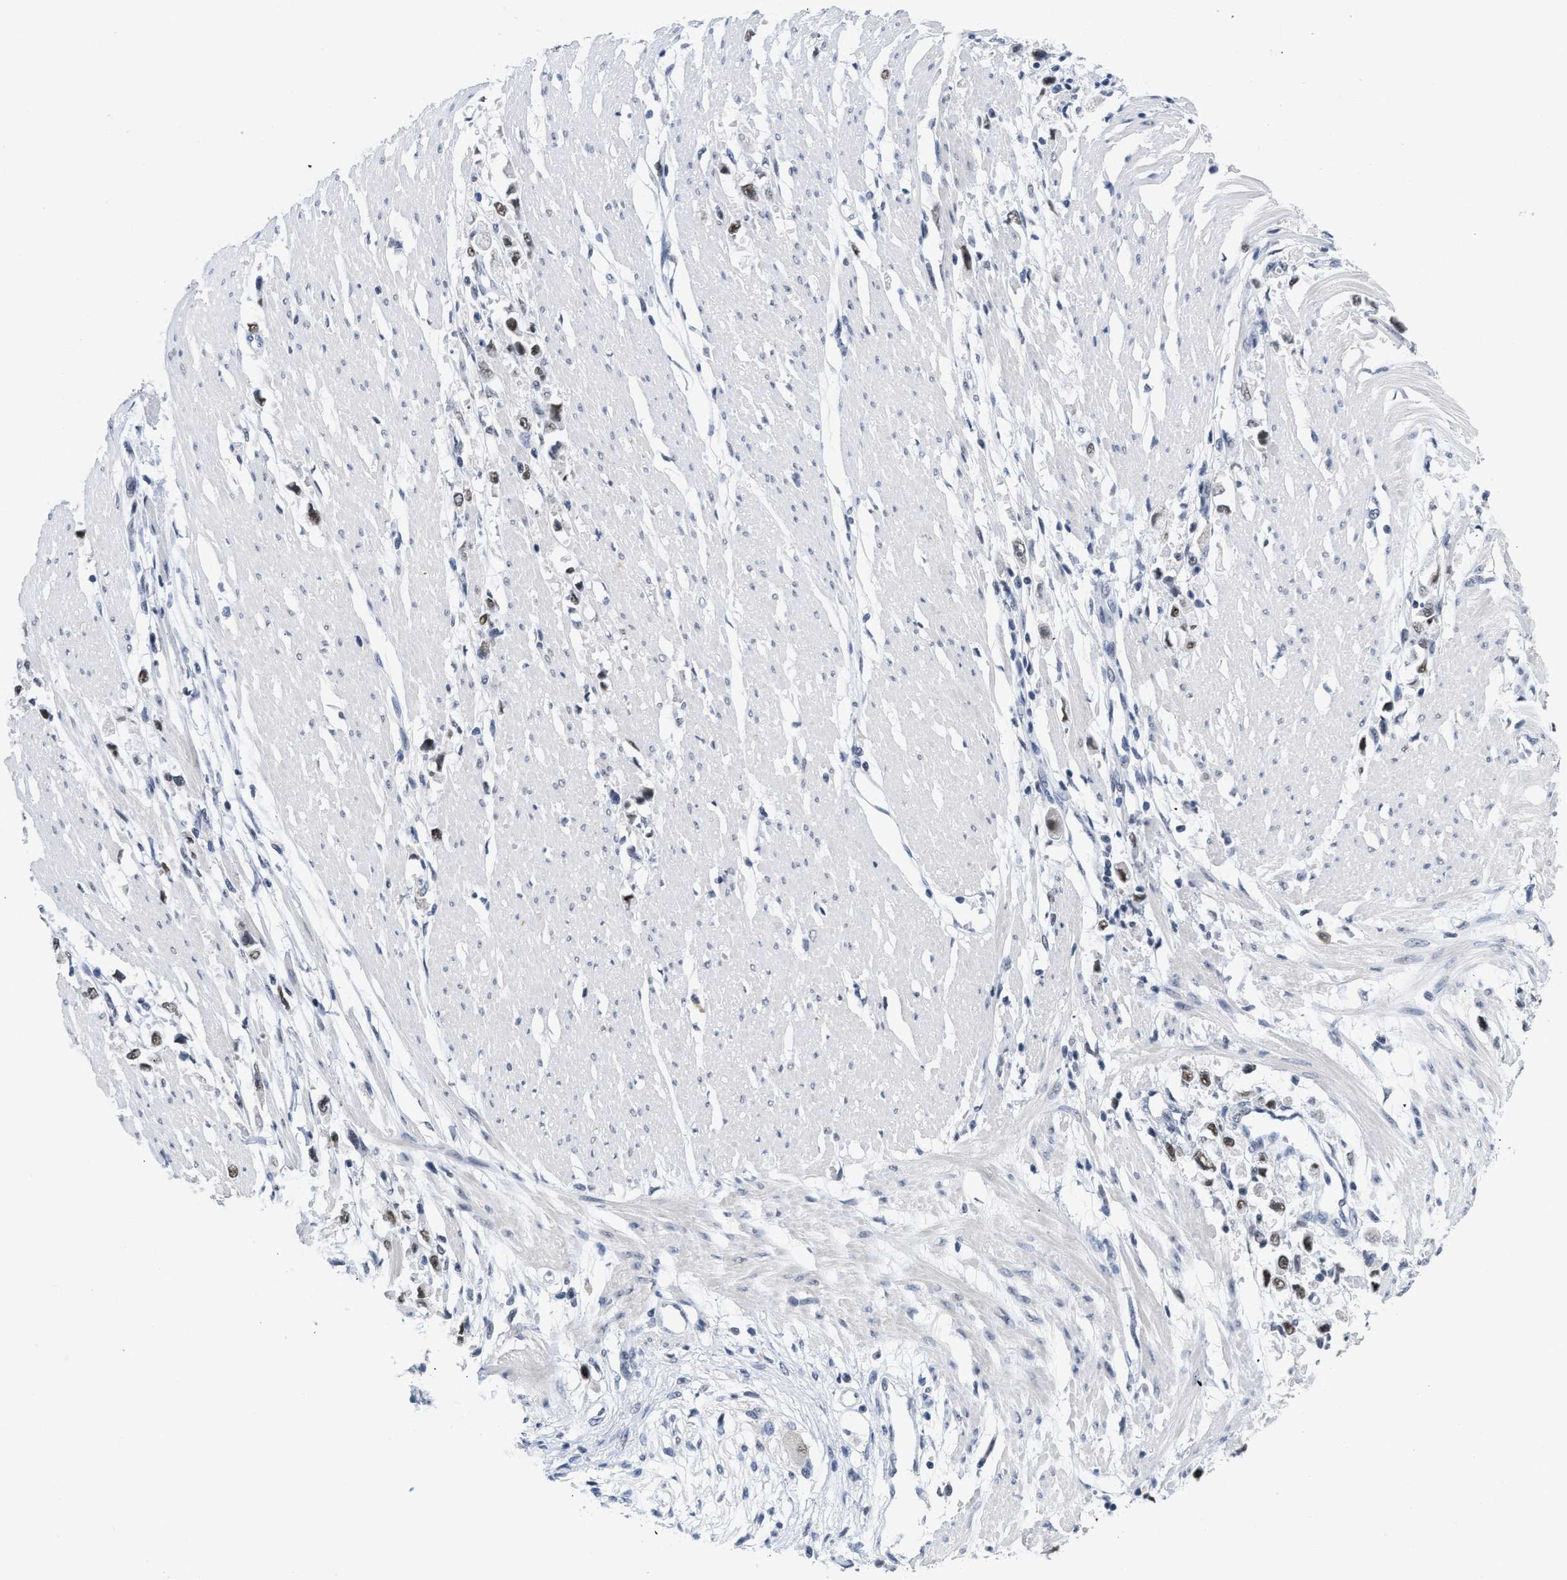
{"staining": {"intensity": "weak", "quantity": ">75%", "location": "nuclear"}, "tissue": "stomach cancer", "cell_type": "Tumor cells", "image_type": "cancer", "snomed": [{"axis": "morphology", "description": "Adenocarcinoma, NOS"}, {"axis": "topography", "description": "Stomach"}], "caption": "A low amount of weak nuclear staining is seen in approximately >75% of tumor cells in stomach cancer tissue.", "gene": "GGNBP2", "patient": {"sex": "female", "age": 59}}